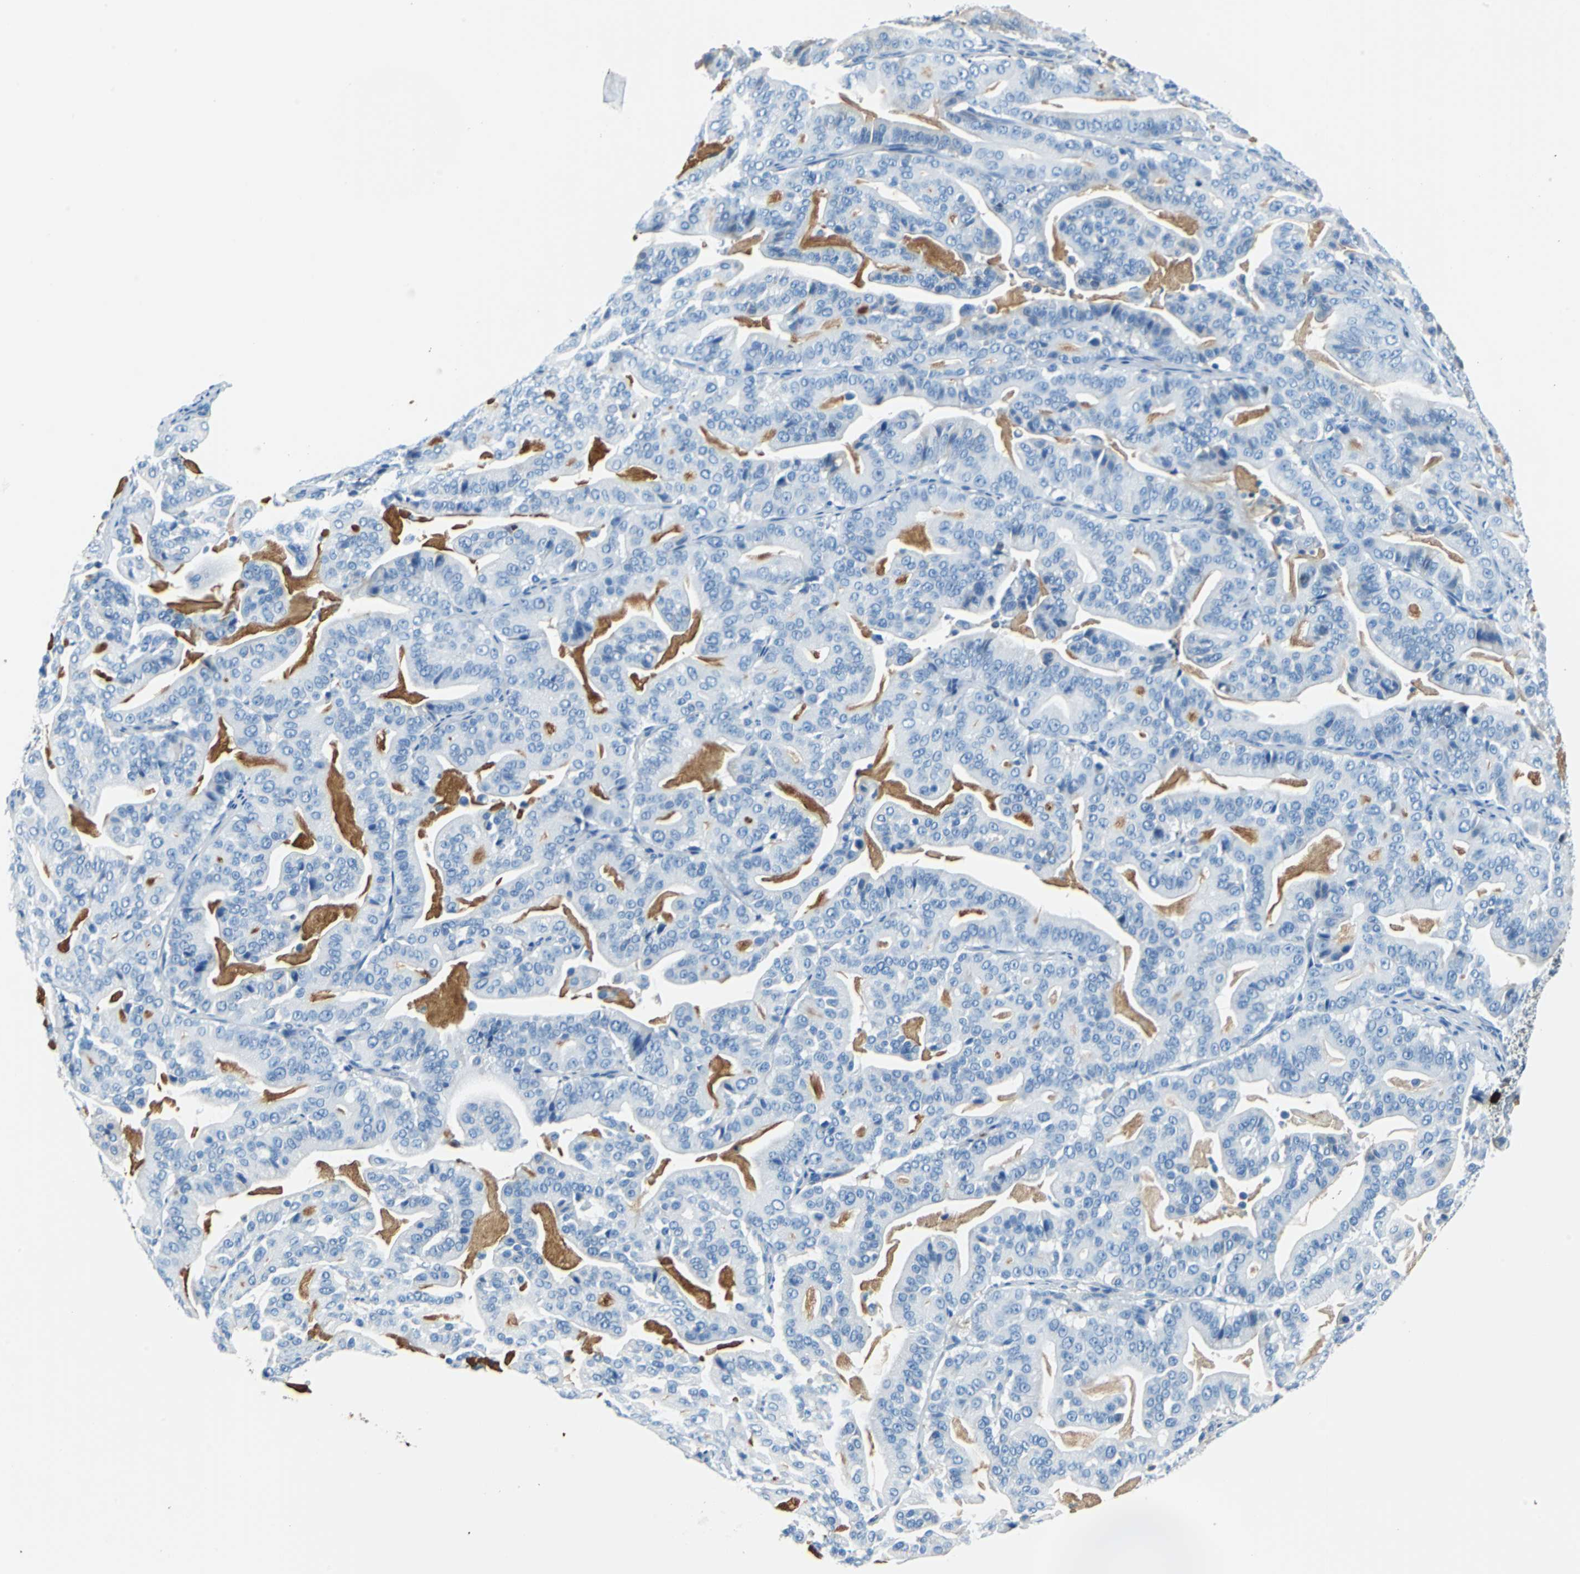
{"staining": {"intensity": "negative", "quantity": "none", "location": "none"}, "tissue": "pancreatic cancer", "cell_type": "Tumor cells", "image_type": "cancer", "snomed": [{"axis": "morphology", "description": "Adenocarcinoma, NOS"}, {"axis": "topography", "description": "Pancreas"}], "caption": "Immunohistochemistry photomicrograph of neoplastic tissue: pancreatic adenocarcinoma stained with DAB (3,3'-diaminobenzidine) reveals no significant protein expression in tumor cells.", "gene": "ALB", "patient": {"sex": "male", "age": 63}}